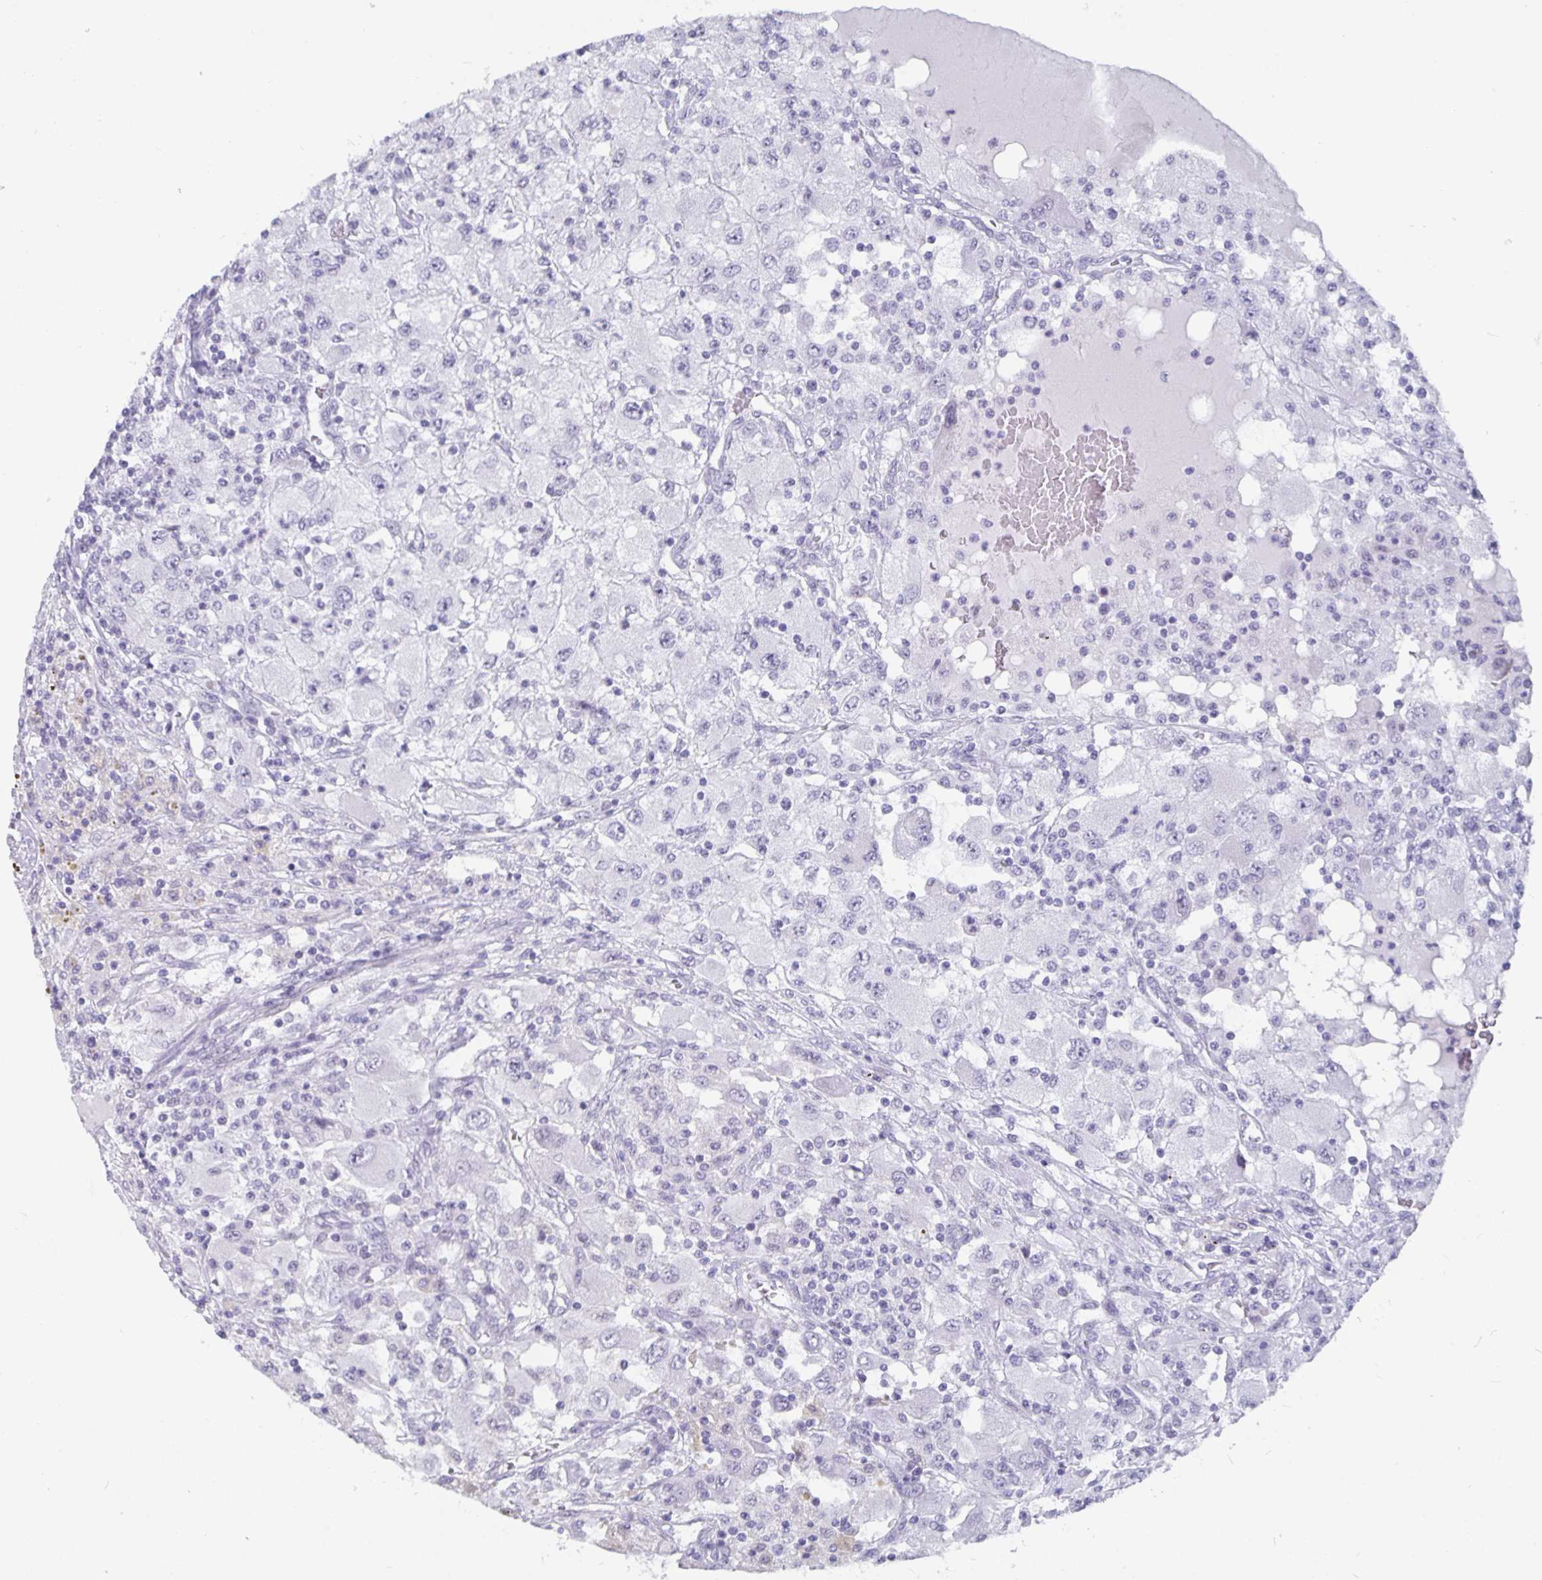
{"staining": {"intensity": "negative", "quantity": "none", "location": "none"}, "tissue": "renal cancer", "cell_type": "Tumor cells", "image_type": "cancer", "snomed": [{"axis": "morphology", "description": "Adenocarcinoma, NOS"}, {"axis": "topography", "description": "Kidney"}], "caption": "High magnification brightfield microscopy of renal adenocarcinoma stained with DAB (3,3'-diaminobenzidine) (brown) and counterstained with hematoxylin (blue): tumor cells show no significant staining. Brightfield microscopy of immunohistochemistry (IHC) stained with DAB (3,3'-diaminobenzidine) (brown) and hematoxylin (blue), captured at high magnification.", "gene": "OLIG2", "patient": {"sex": "female", "age": 67}}